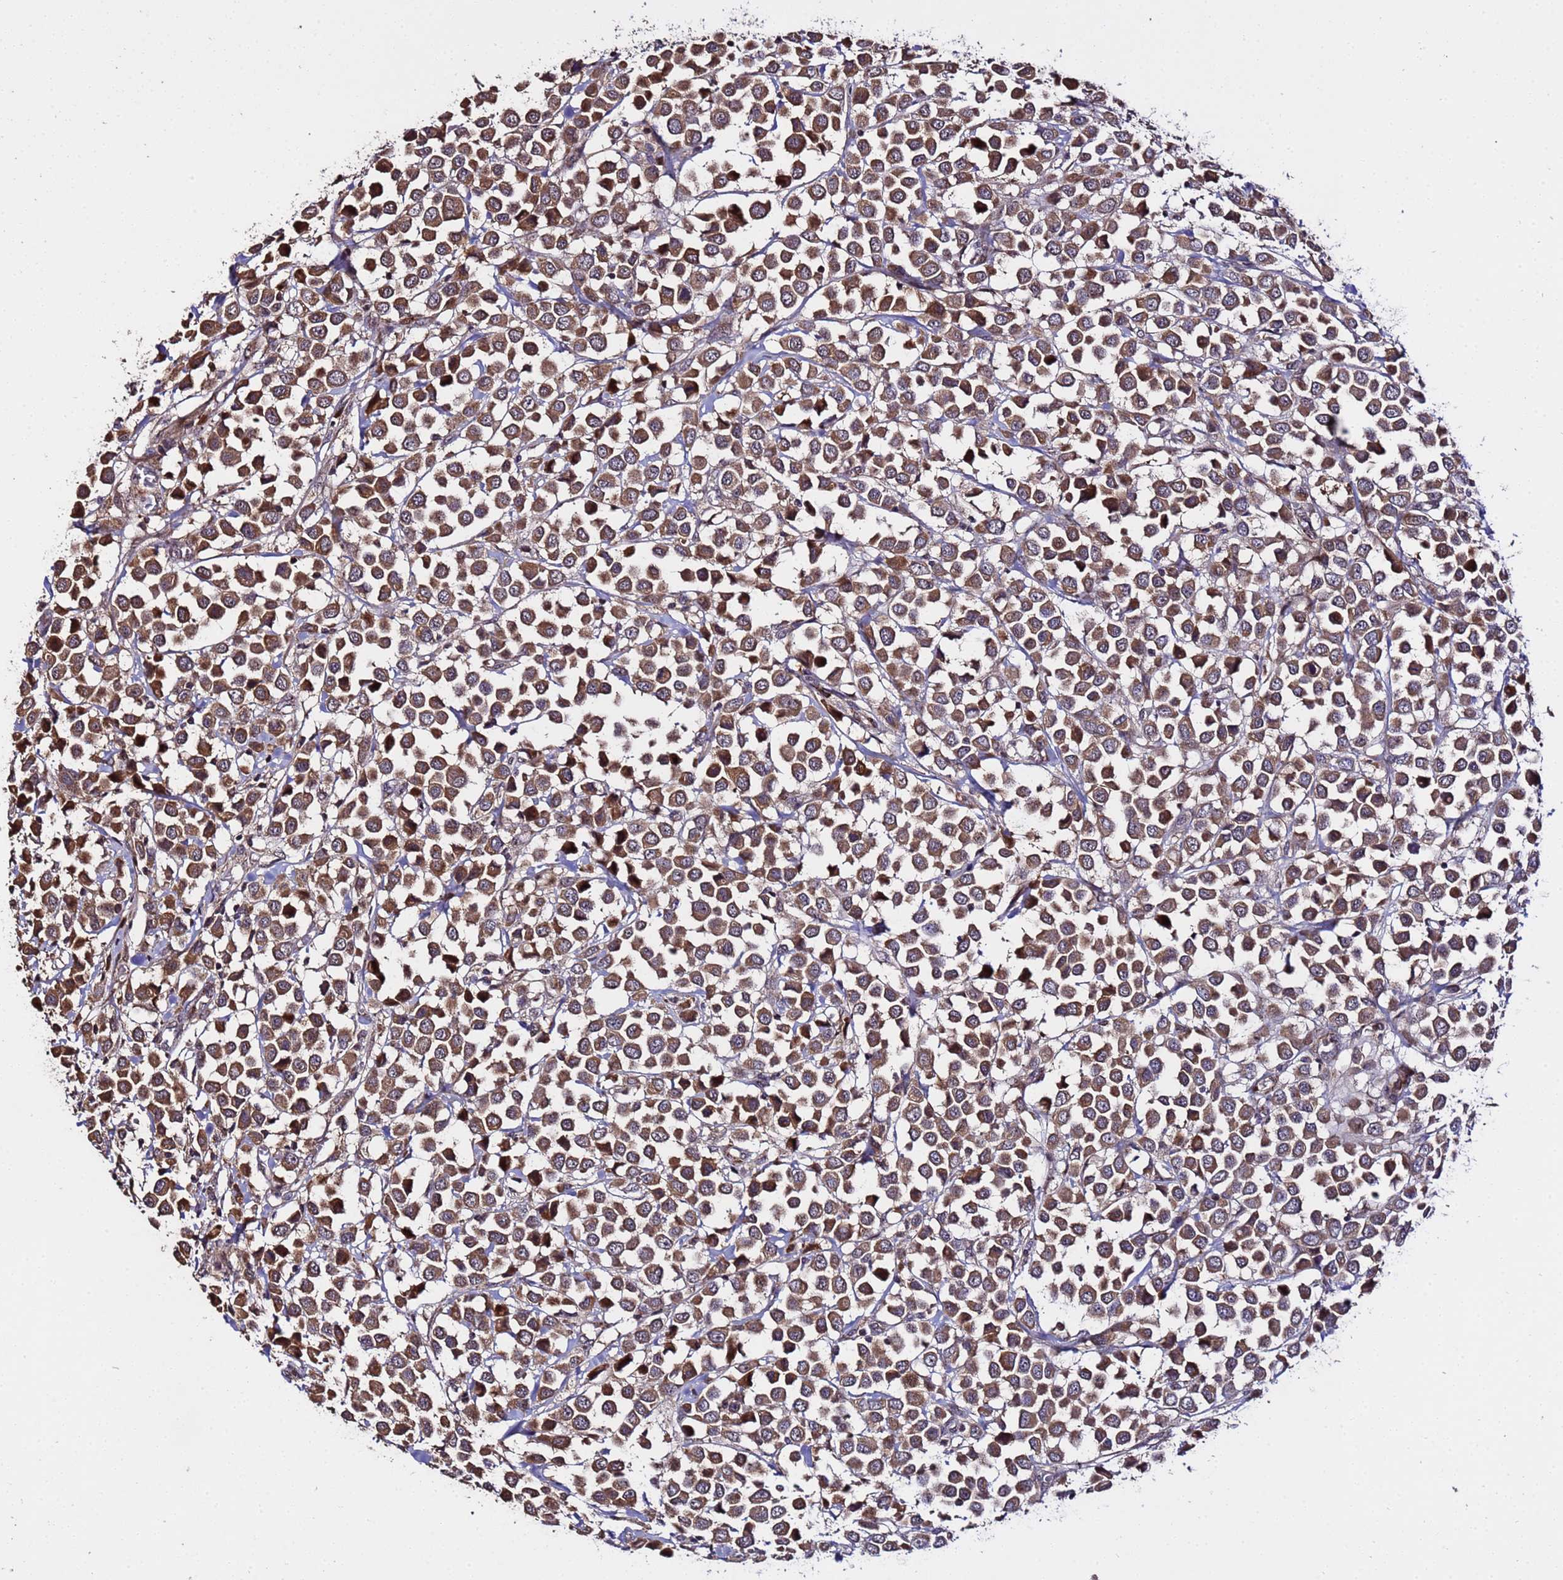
{"staining": {"intensity": "strong", "quantity": ">75%", "location": "cytoplasmic/membranous"}, "tissue": "breast cancer", "cell_type": "Tumor cells", "image_type": "cancer", "snomed": [{"axis": "morphology", "description": "Duct carcinoma"}, {"axis": "topography", "description": "Breast"}], "caption": "There is high levels of strong cytoplasmic/membranous expression in tumor cells of breast cancer (infiltrating ductal carcinoma), as demonstrated by immunohistochemical staining (brown color).", "gene": "WNK4", "patient": {"sex": "female", "age": 61}}